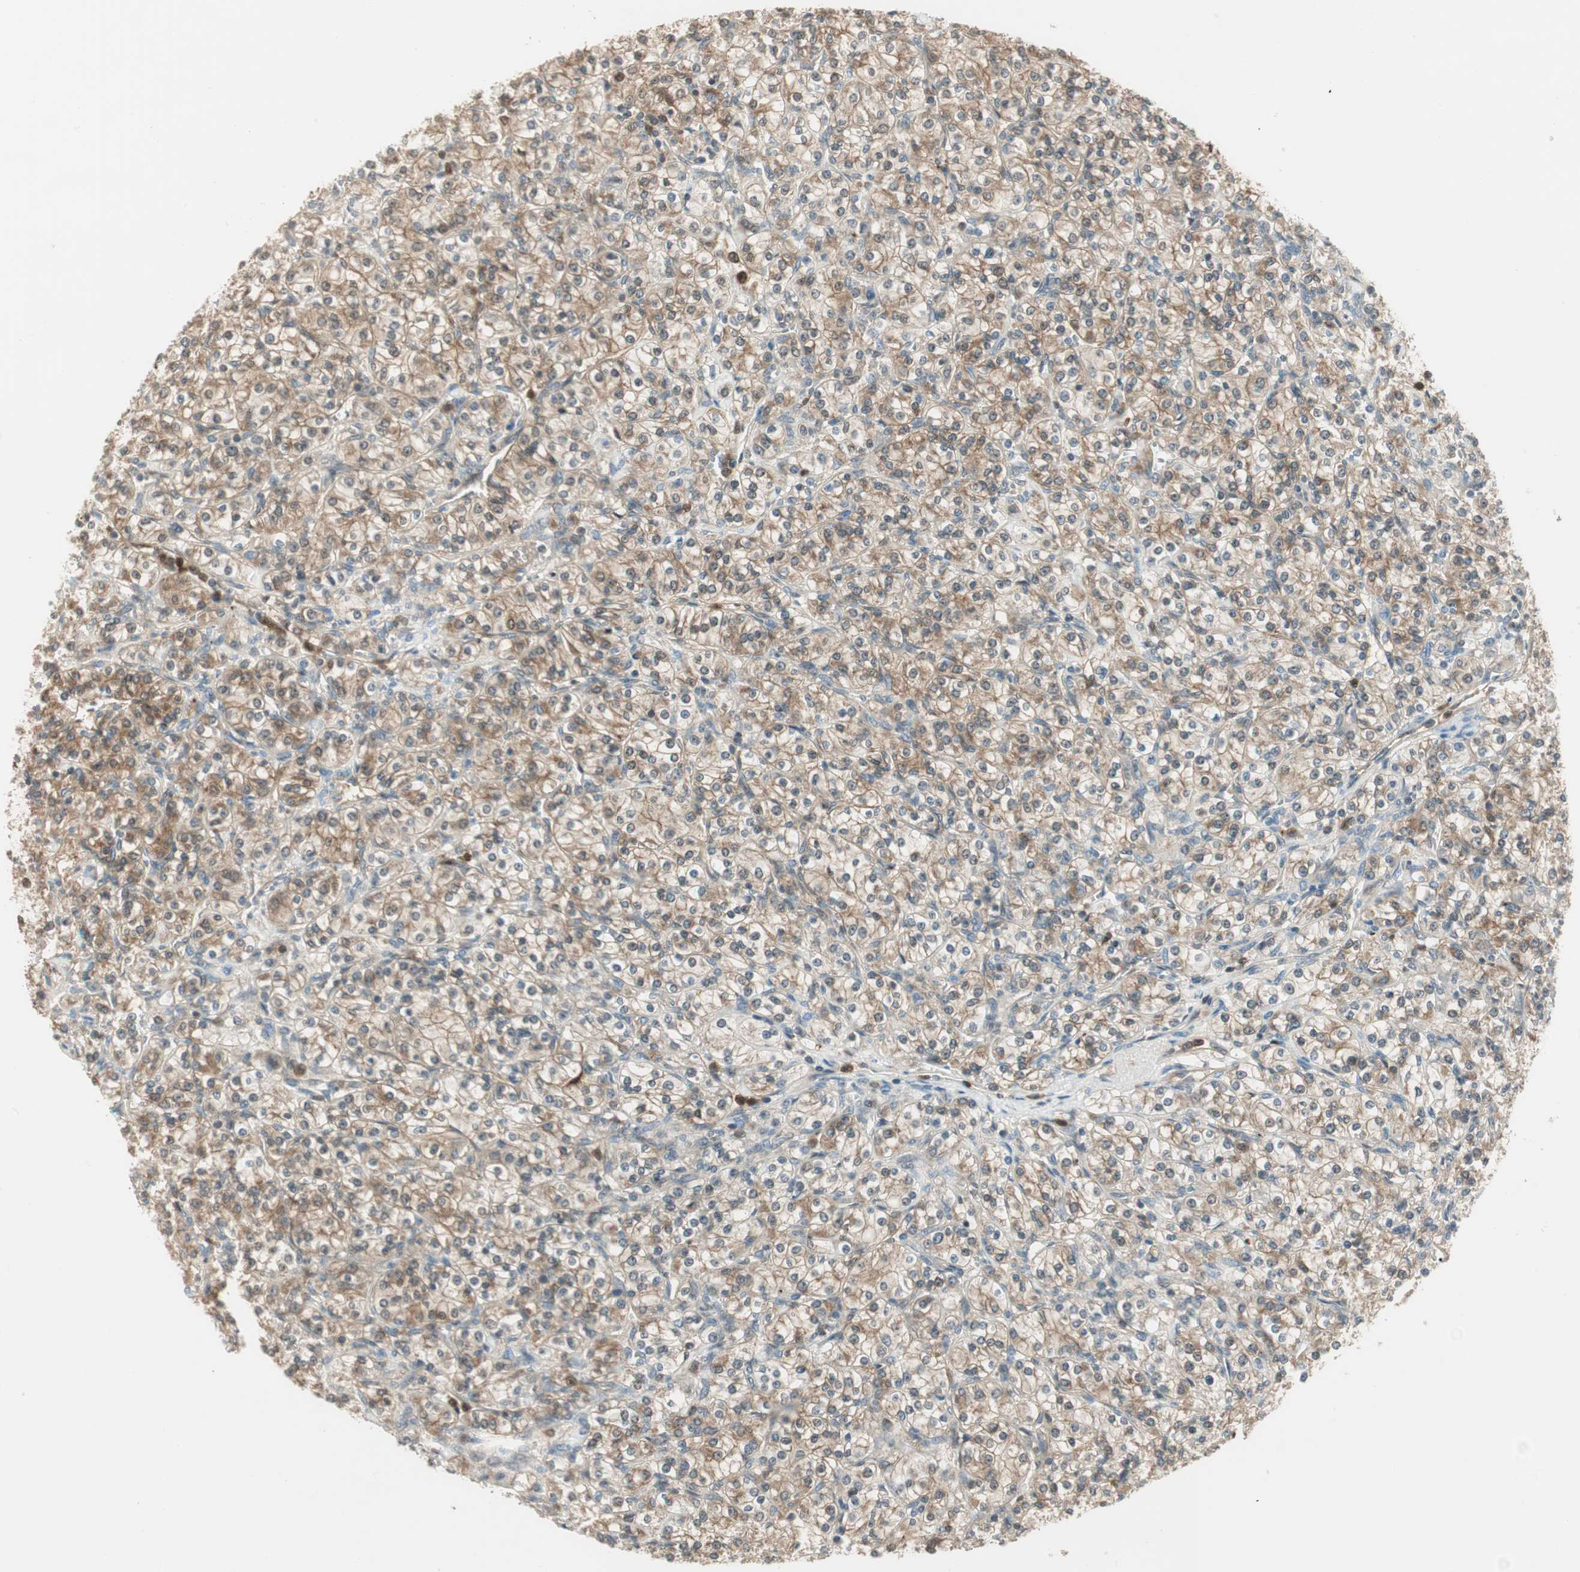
{"staining": {"intensity": "weak", "quantity": ">75%", "location": "cytoplasmic/membranous"}, "tissue": "renal cancer", "cell_type": "Tumor cells", "image_type": "cancer", "snomed": [{"axis": "morphology", "description": "Adenocarcinoma, NOS"}, {"axis": "topography", "description": "Kidney"}], "caption": "This is a photomicrograph of immunohistochemistry staining of renal adenocarcinoma, which shows weak staining in the cytoplasmic/membranous of tumor cells.", "gene": "LTA4H", "patient": {"sex": "male", "age": 77}}